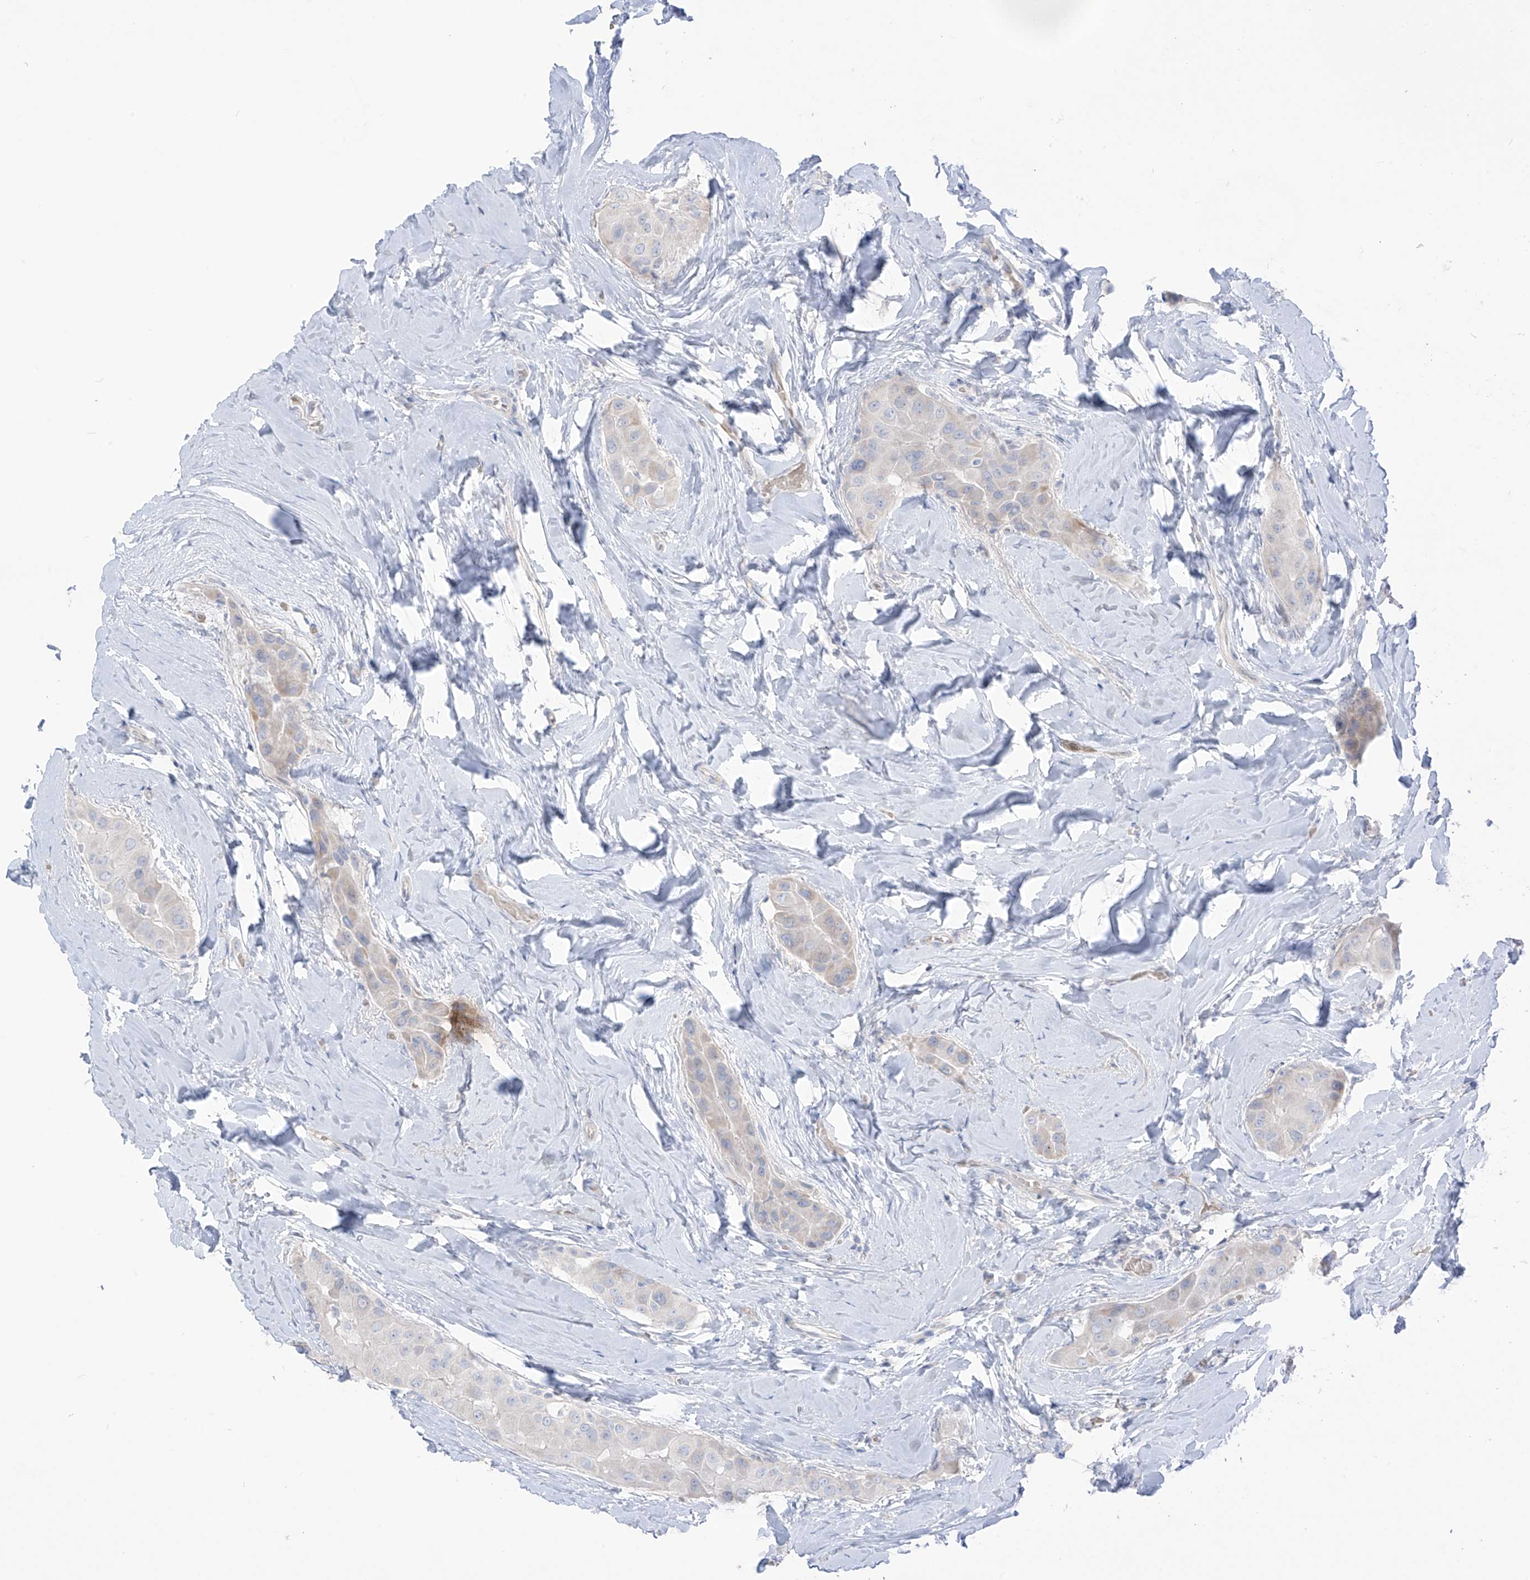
{"staining": {"intensity": "negative", "quantity": "none", "location": "none"}, "tissue": "thyroid cancer", "cell_type": "Tumor cells", "image_type": "cancer", "snomed": [{"axis": "morphology", "description": "Papillary adenocarcinoma, NOS"}, {"axis": "topography", "description": "Thyroid gland"}], "caption": "An immunohistochemistry (IHC) micrograph of thyroid cancer is shown. There is no staining in tumor cells of thyroid cancer.", "gene": "ASPRV1", "patient": {"sex": "male", "age": 33}}